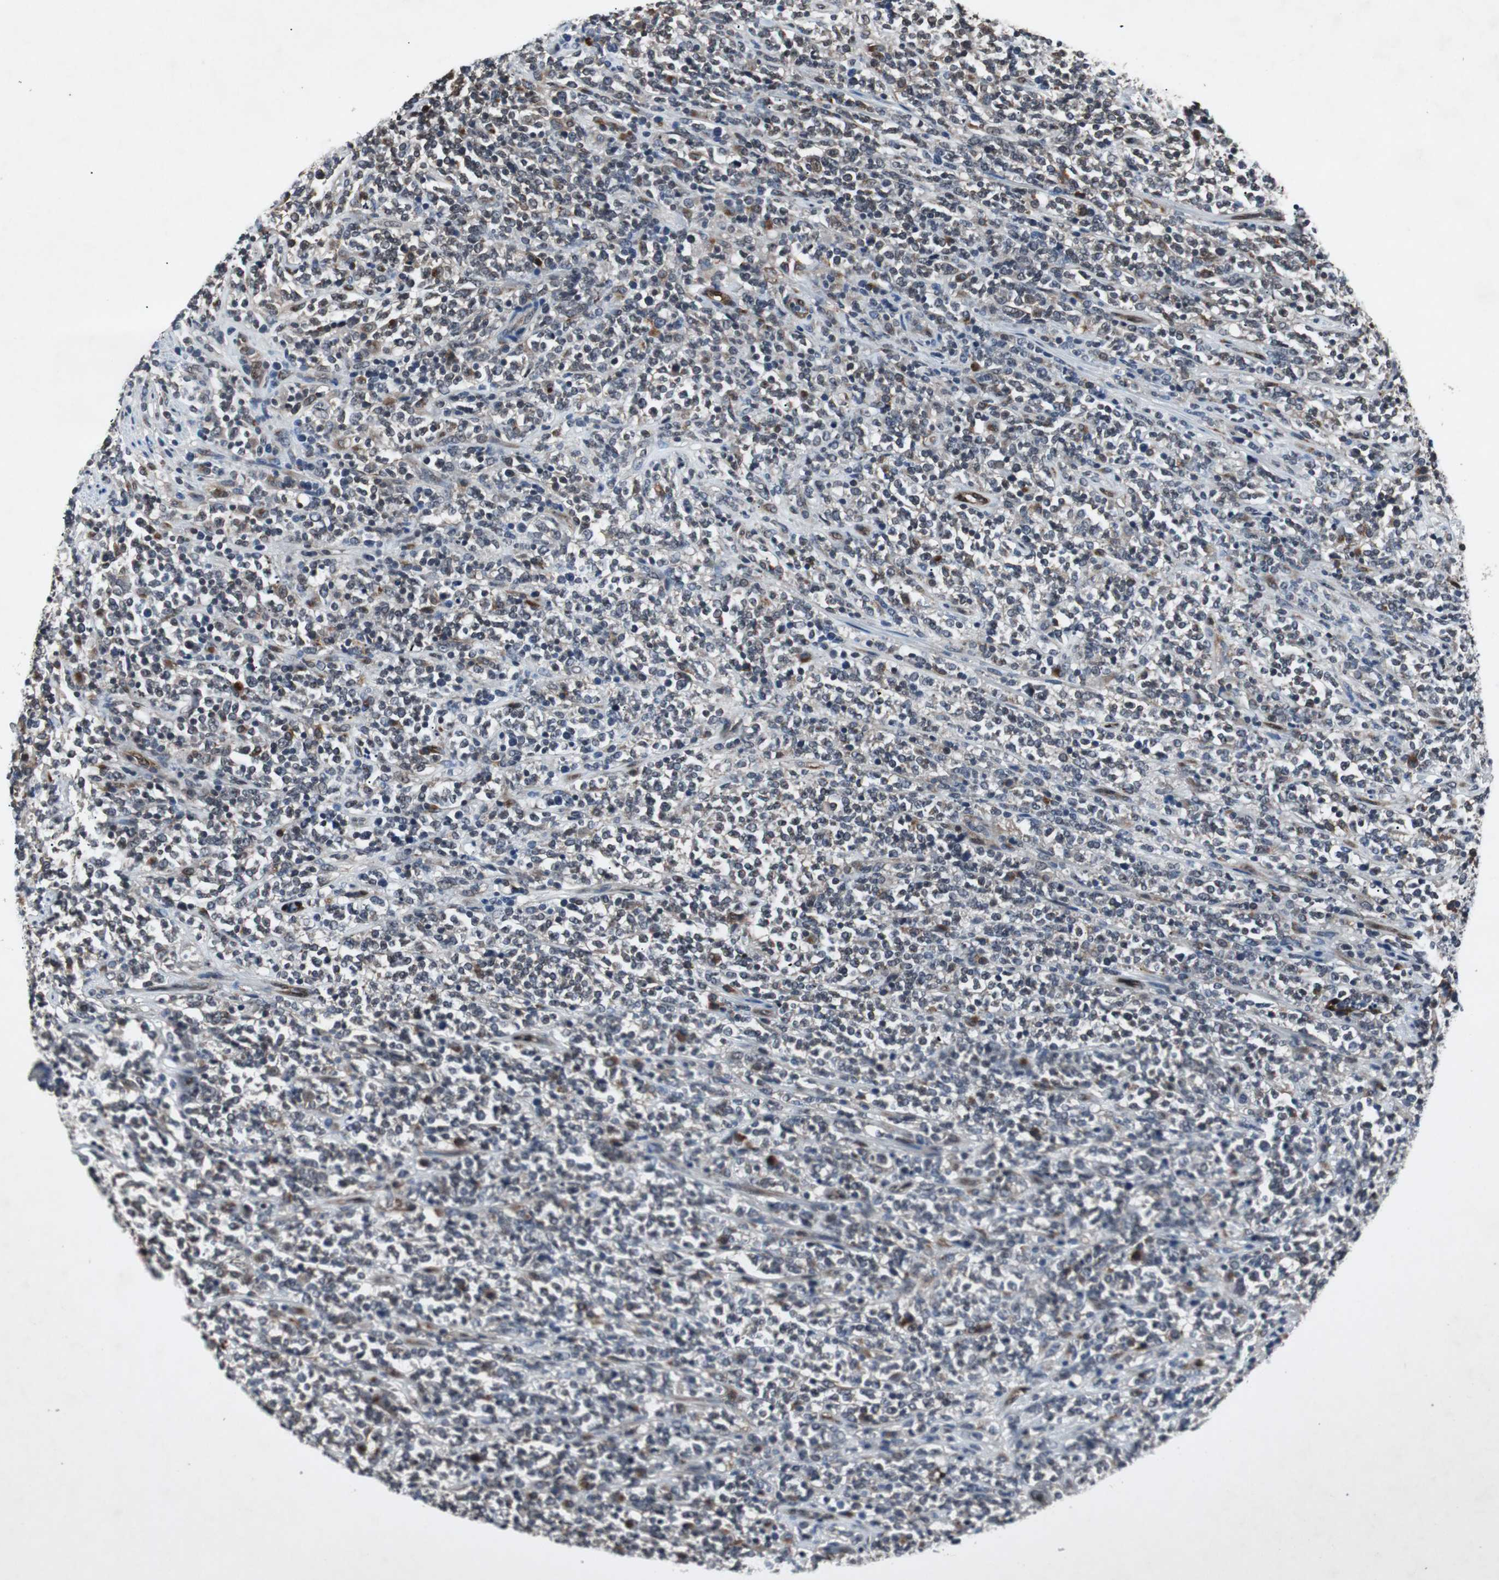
{"staining": {"intensity": "negative", "quantity": "none", "location": "none"}, "tissue": "lymphoma", "cell_type": "Tumor cells", "image_type": "cancer", "snomed": [{"axis": "morphology", "description": "Malignant lymphoma, non-Hodgkin's type, High grade"}, {"axis": "topography", "description": "Soft tissue"}], "caption": "Tumor cells are negative for brown protein staining in high-grade malignant lymphoma, non-Hodgkin's type.", "gene": "SMAD1", "patient": {"sex": "male", "age": 18}}